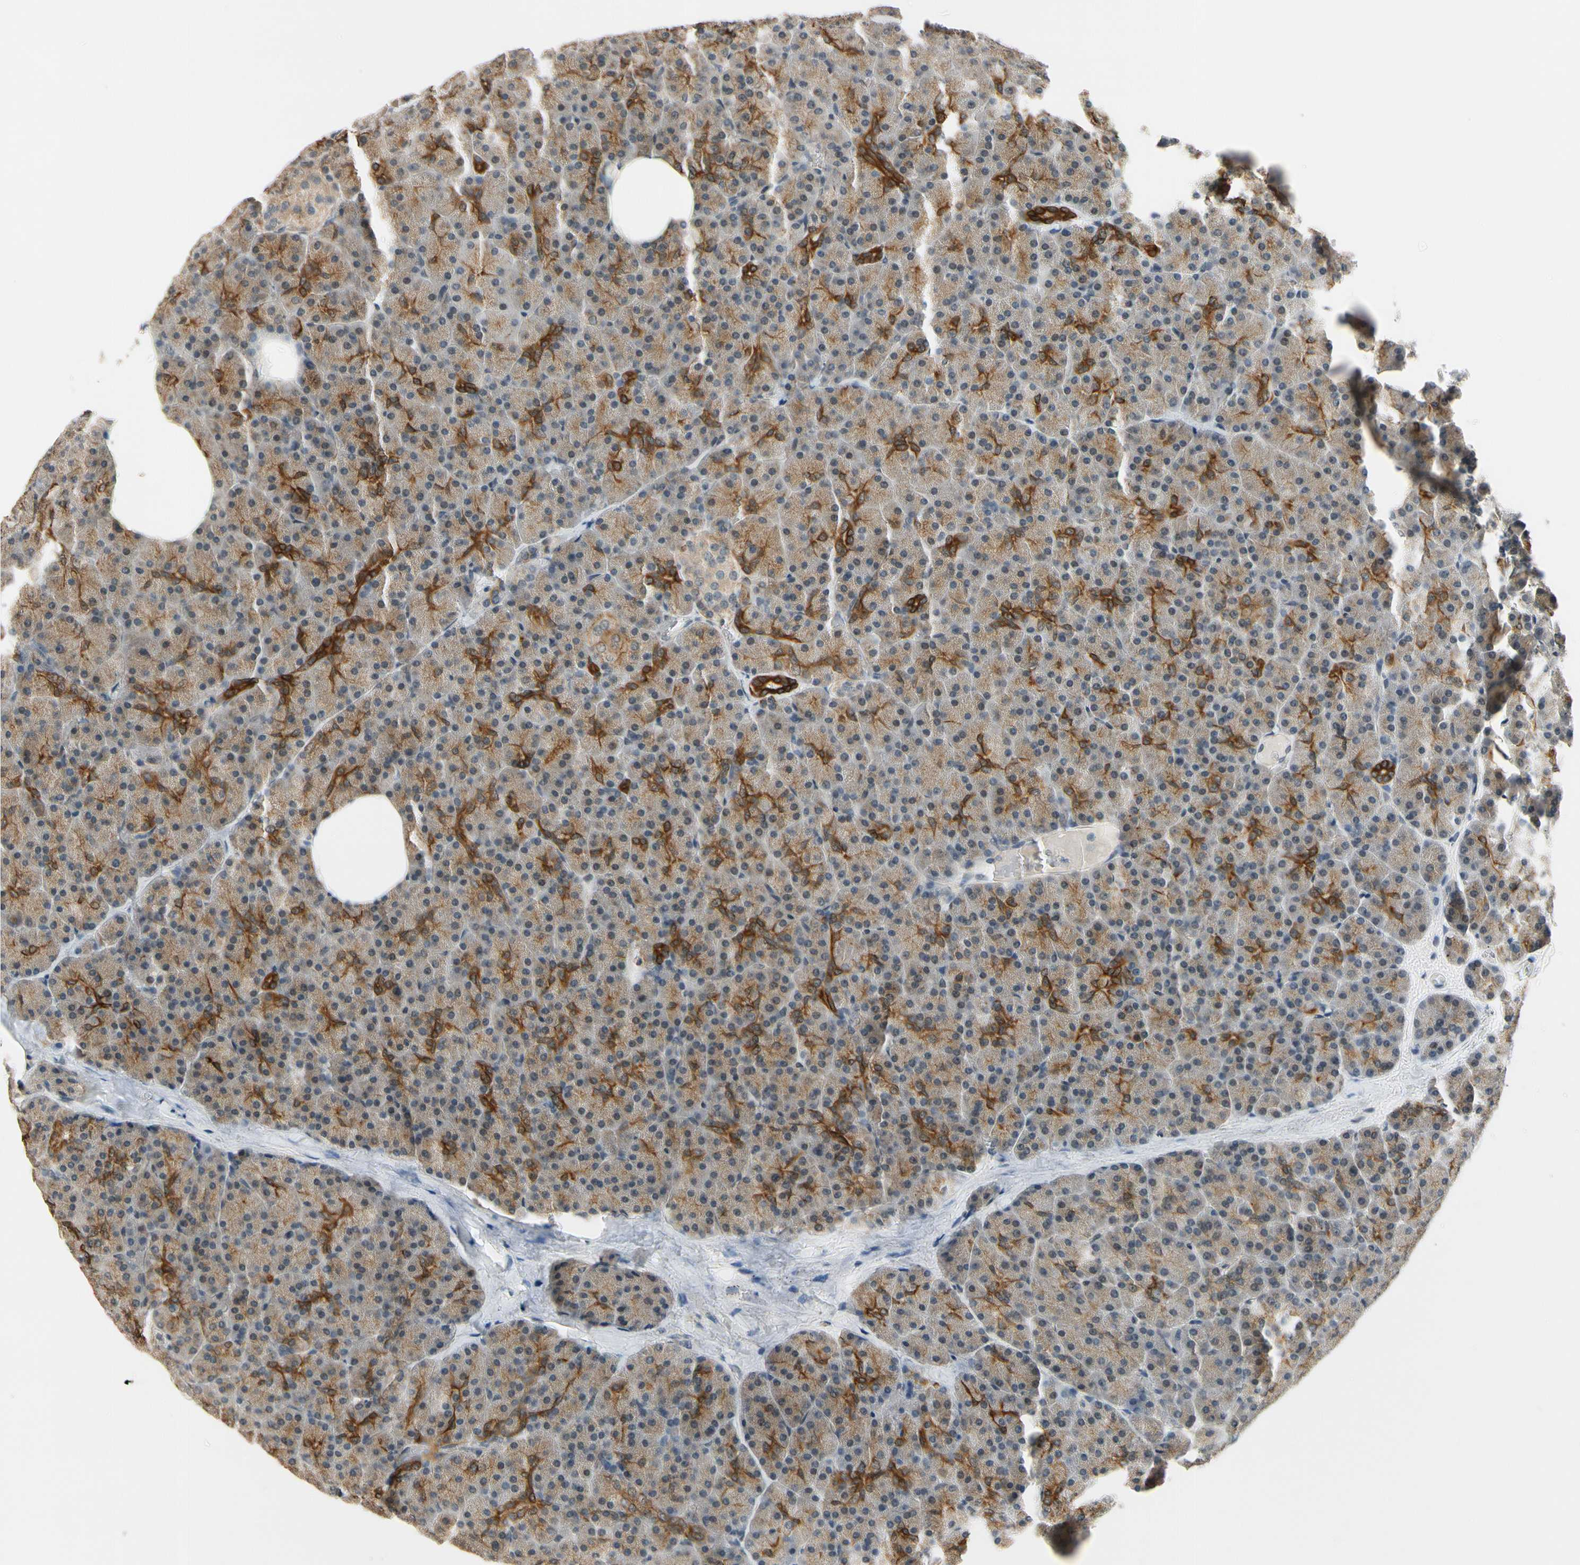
{"staining": {"intensity": "weak", "quantity": ">75%", "location": "cytoplasmic/membranous"}, "tissue": "pancreas", "cell_type": "Exocrine glandular cells", "image_type": "normal", "snomed": [{"axis": "morphology", "description": "Normal tissue, NOS"}, {"axis": "topography", "description": "Pancreas"}], "caption": "Immunohistochemistry (IHC) (DAB) staining of unremarkable pancreas exhibits weak cytoplasmic/membranous protein staining in approximately >75% of exocrine glandular cells.", "gene": "TAF12", "patient": {"sex": "female", "age": 35}}